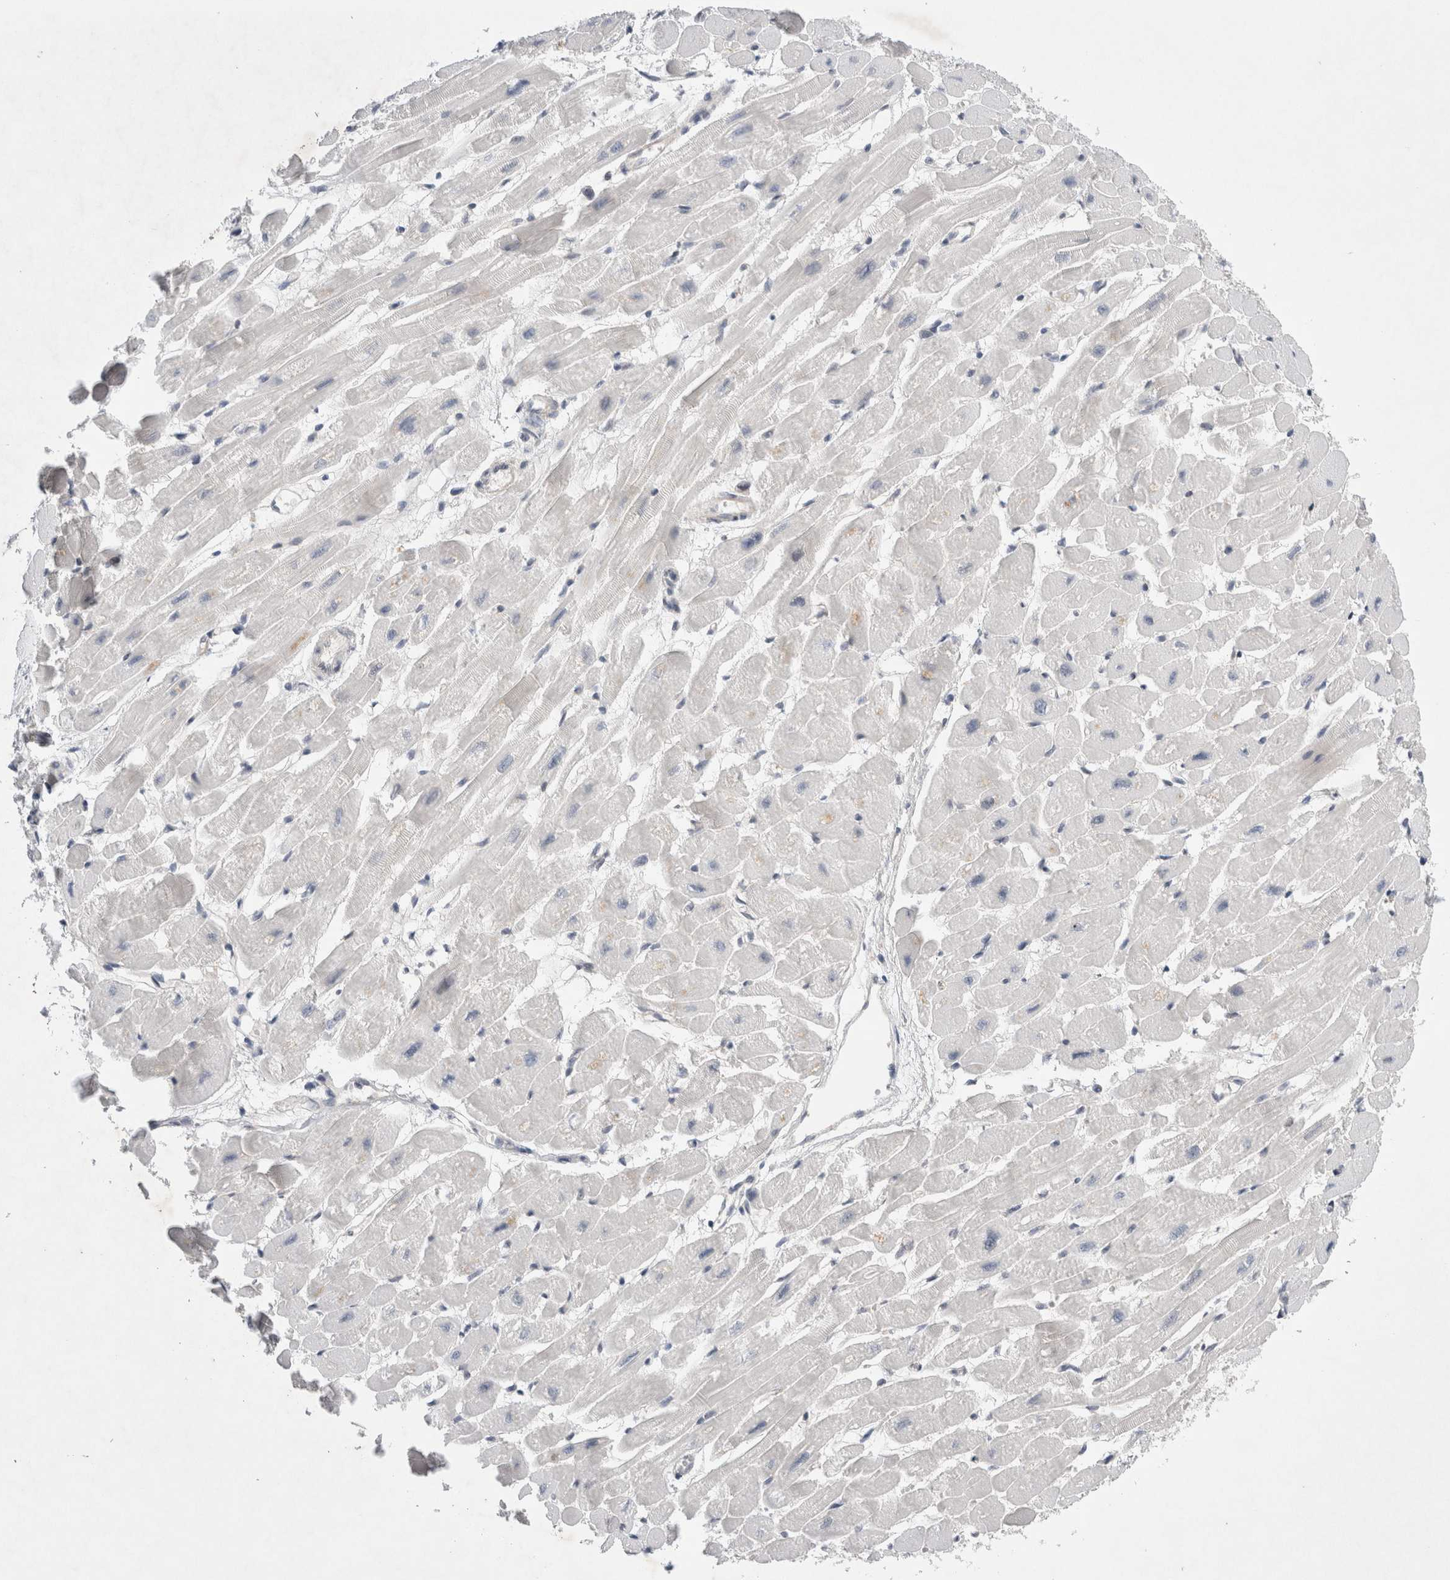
{"staining": {"intensity": "negative", "quantity": "none", "location": "none"}, "tissue": "heart muscle", "cell_type": "Cardiomyocytes", "image_type": "normal", "snomed": [{"axis": "morphology", "description": "Normal tissue, NOS"}, {"axis": "topography", "description": "Heart"}], "caption": "Immunohistochemical staining of unremarkable heart muscle reveals no significant positivity in cardiomyocytes.", "gene": "WIPF2", "patient": {"sex": "female", "age": 54}}